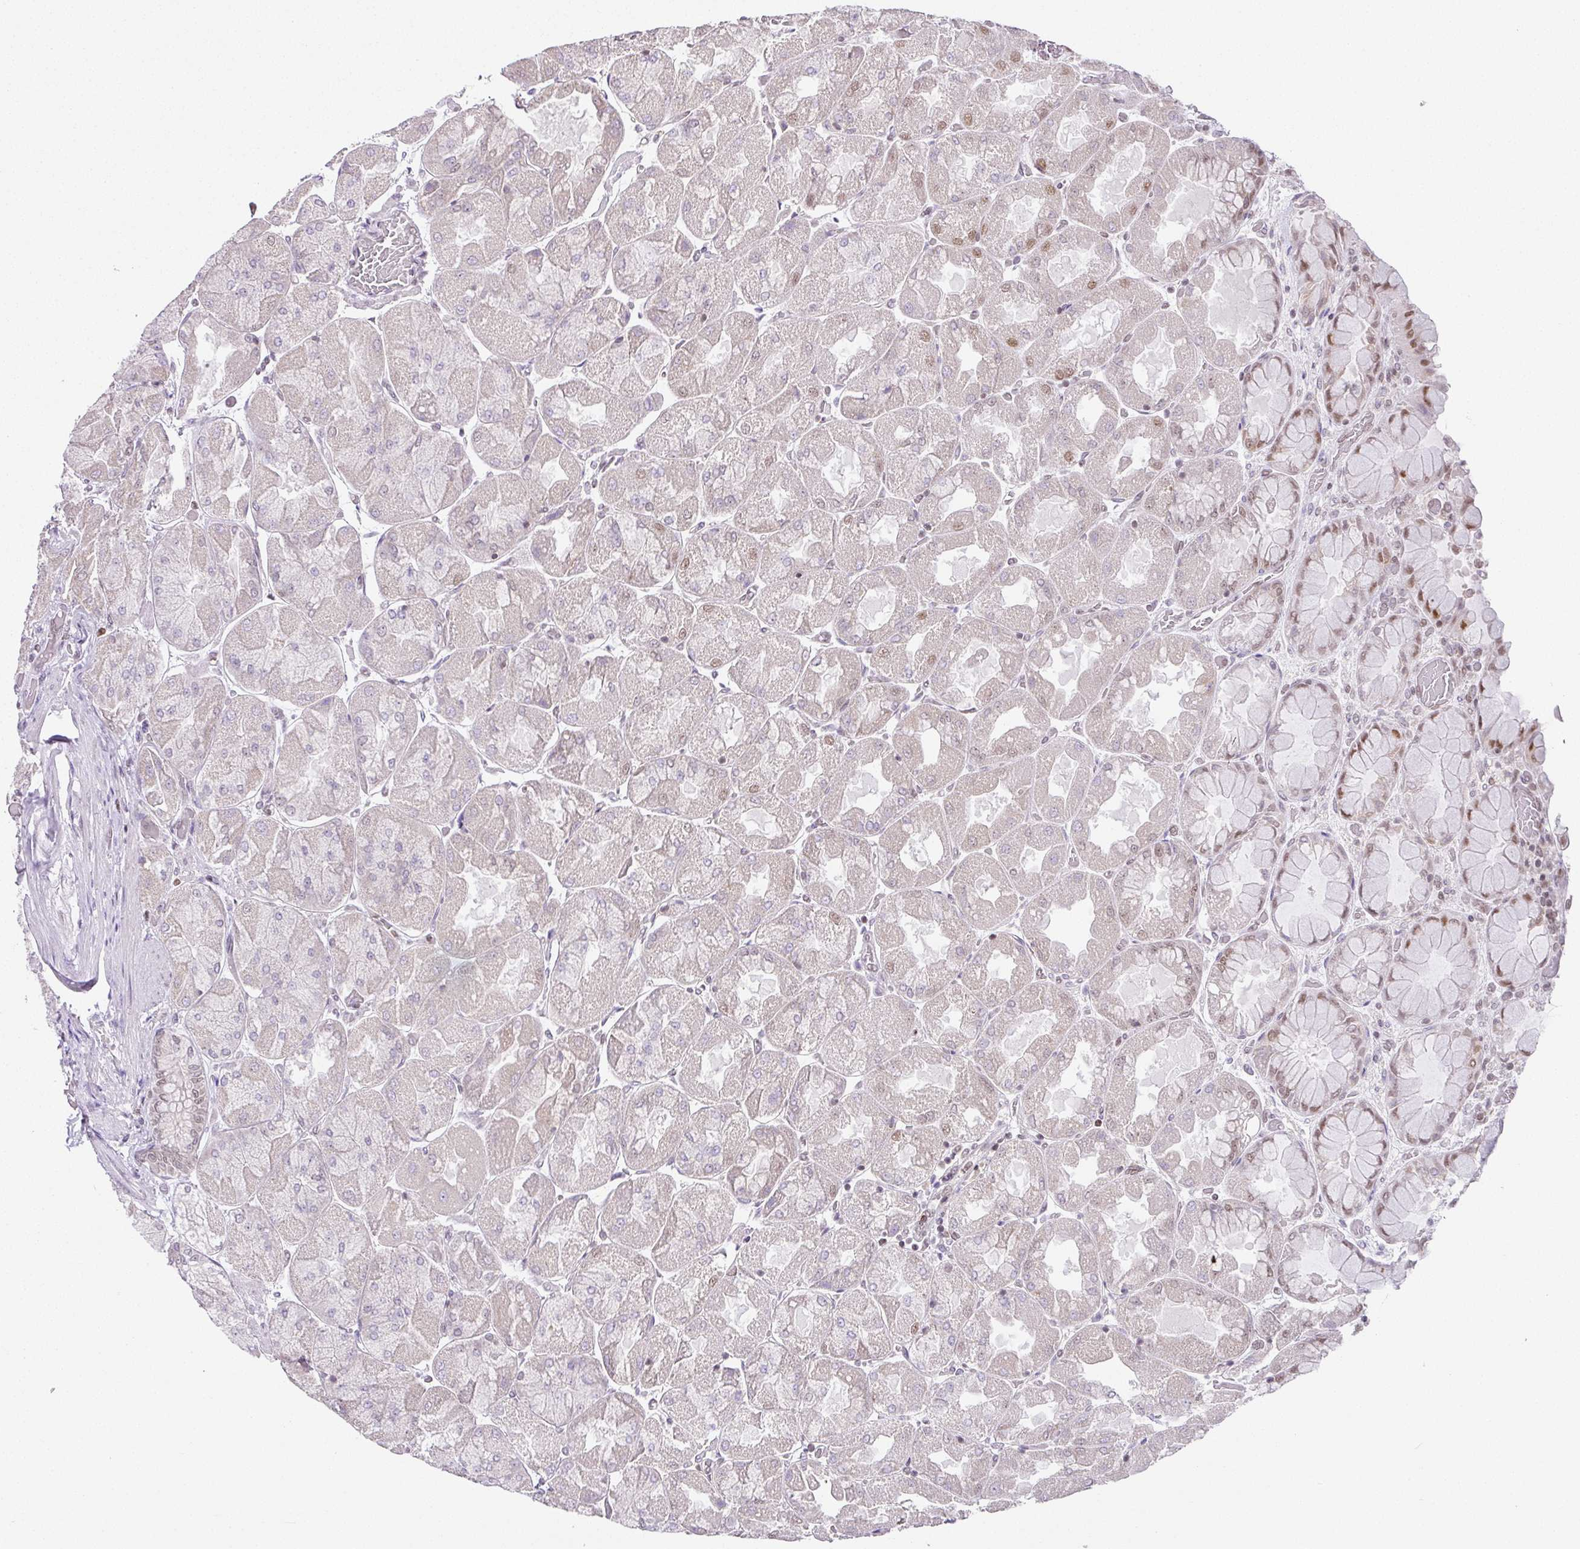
{"staining": {"intensity": "moderate", "quantity": "25%-75%", "location": "nuclear"}, "tissue": "stomach", "cell_type": "Glandular cells", "image_type": "normal", "snomed": [{"axis": "morphology", "description": "Normal tissue, NOS"}, {"axis": "topography", "description": "Stomach"}], "caption": "Moderate nuclear positivity is seen in approximately 25%-75% of glandular cells in normal stomach. Using DAB (3,3'-diaminobenzidine) (brown) and hematoxylin (blue) stains, captured at high magnification using brightfield microscopy.", "gene": "FAM32A", "patient": {"sex": "female", "age": 61}}